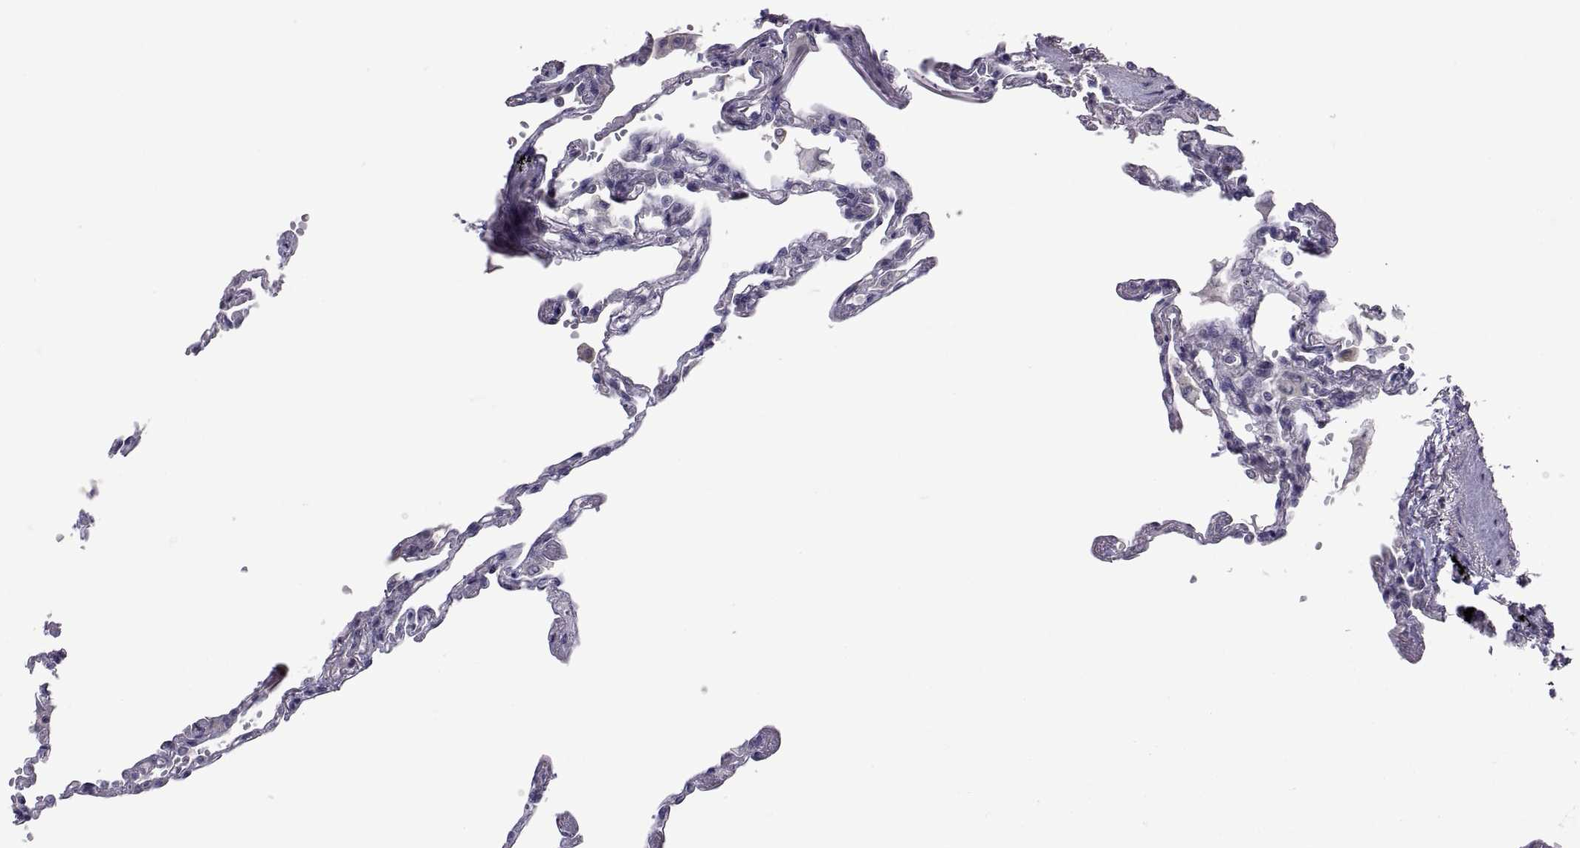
{"staining": {"intensity": "negative", "quantity": "none", "location": "none"}, "tissue": "lung", "cell_type": "Alveolar cells", "image_type": "normal", "snomed": [{"axis": "morphology", "description": "Normal tissue, NOS"}, {"axis": "topography", "description": "Lung"}], "caption": "Alveolar cells are negative for protein expression in normal human lung. (Stains: DAB (3,3'-diaminobenzidine) immunohistochemistry (IHC) with hematoxylin counter stain, Microscopy: brightfield microscopy at high magnification).", "gene": "NPTX2", "patient": {"sex": "male", "age": 78}}